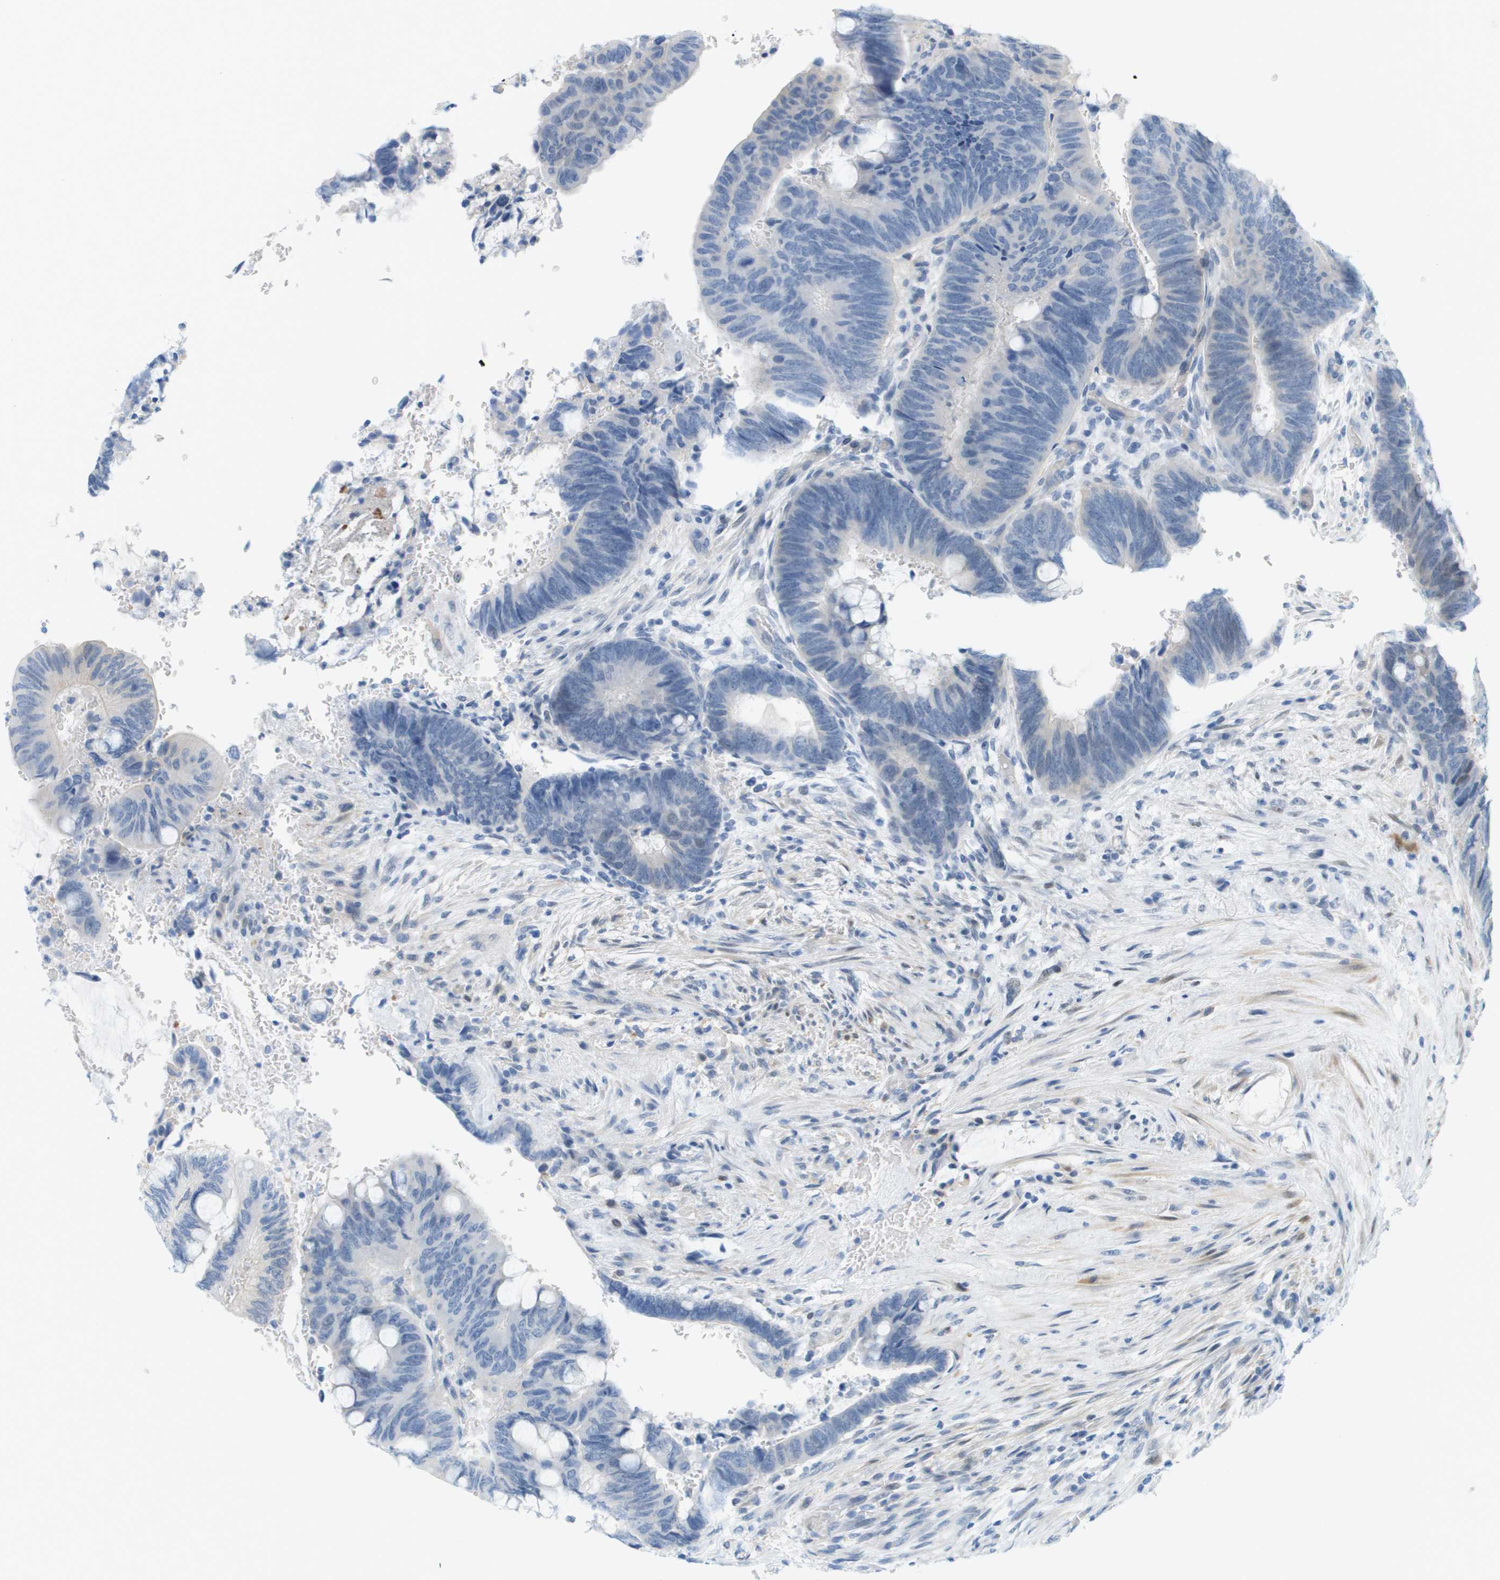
{"staining": {"intensity": "negative", "quantity": "none", "location": "none"}, "tissue": "colorectal cancer", "cell_type": "Tumor cells", "image_type": "cancer", "snomed": [{"axis": "morphology", "description": "Normal tissue, NOS"}, {"axis": "morphology", "description": "Adenocarcinoma, NOS"}, {"axis": "topography", "description": "Rectum"}], "caption": "This histopathology image is of colorectal cancer (adenocarcinoma) stained with immunohistochemistry (IHC) to label a protein in brown with the nuclei are counter-stained blue. There is no staining in tumor cells.", "gene": "CUL9", "patient": {"sex": "male", "age": 92}}